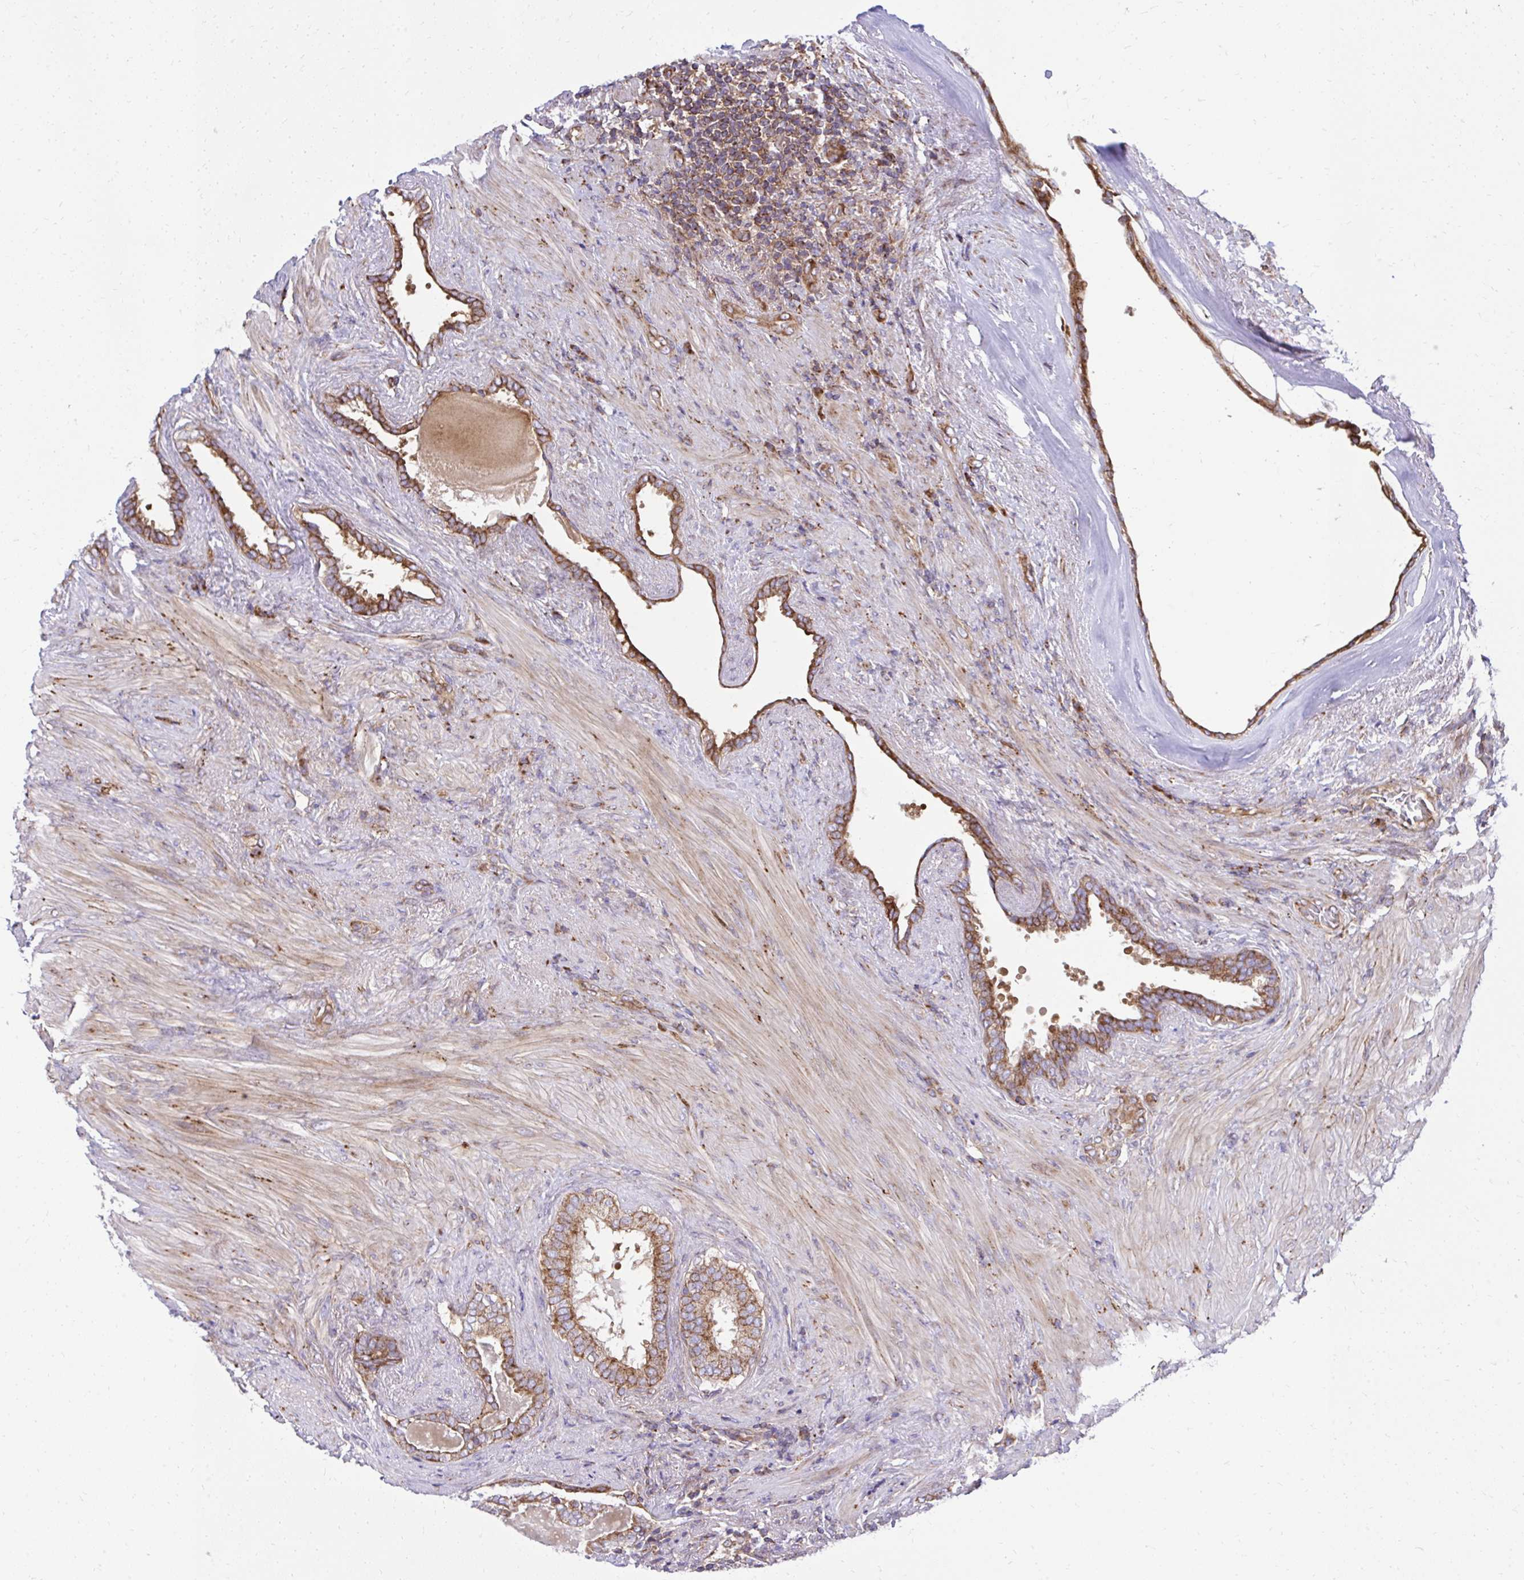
{"staining": {"intensity": "moderate", "quantity": ">75%", "location": "cytoplasmic/membranous"}, "tissue": "prostate cancer", "cell_type": "Tumor cells", "image_type": "cancer", "snomed": [{"axis": "morphology", "description": "Adenocarcinoma, High grade"}, {"axis": "topography", "description": "Prostate"}], "caption": "High-magnification brightfield microscopy of prostate high-grade adenocarcinoma stained with DAB (3,3'-diaminobenzidine) (brown) and counterstained with hematoxylin (blue). tumor cells exhibit moderate cytoplasmic/membranous positivity is present in approximately>75% of cells.", "gene": "NMNAT3", "patient": {"sex": "male", "age": 62}}